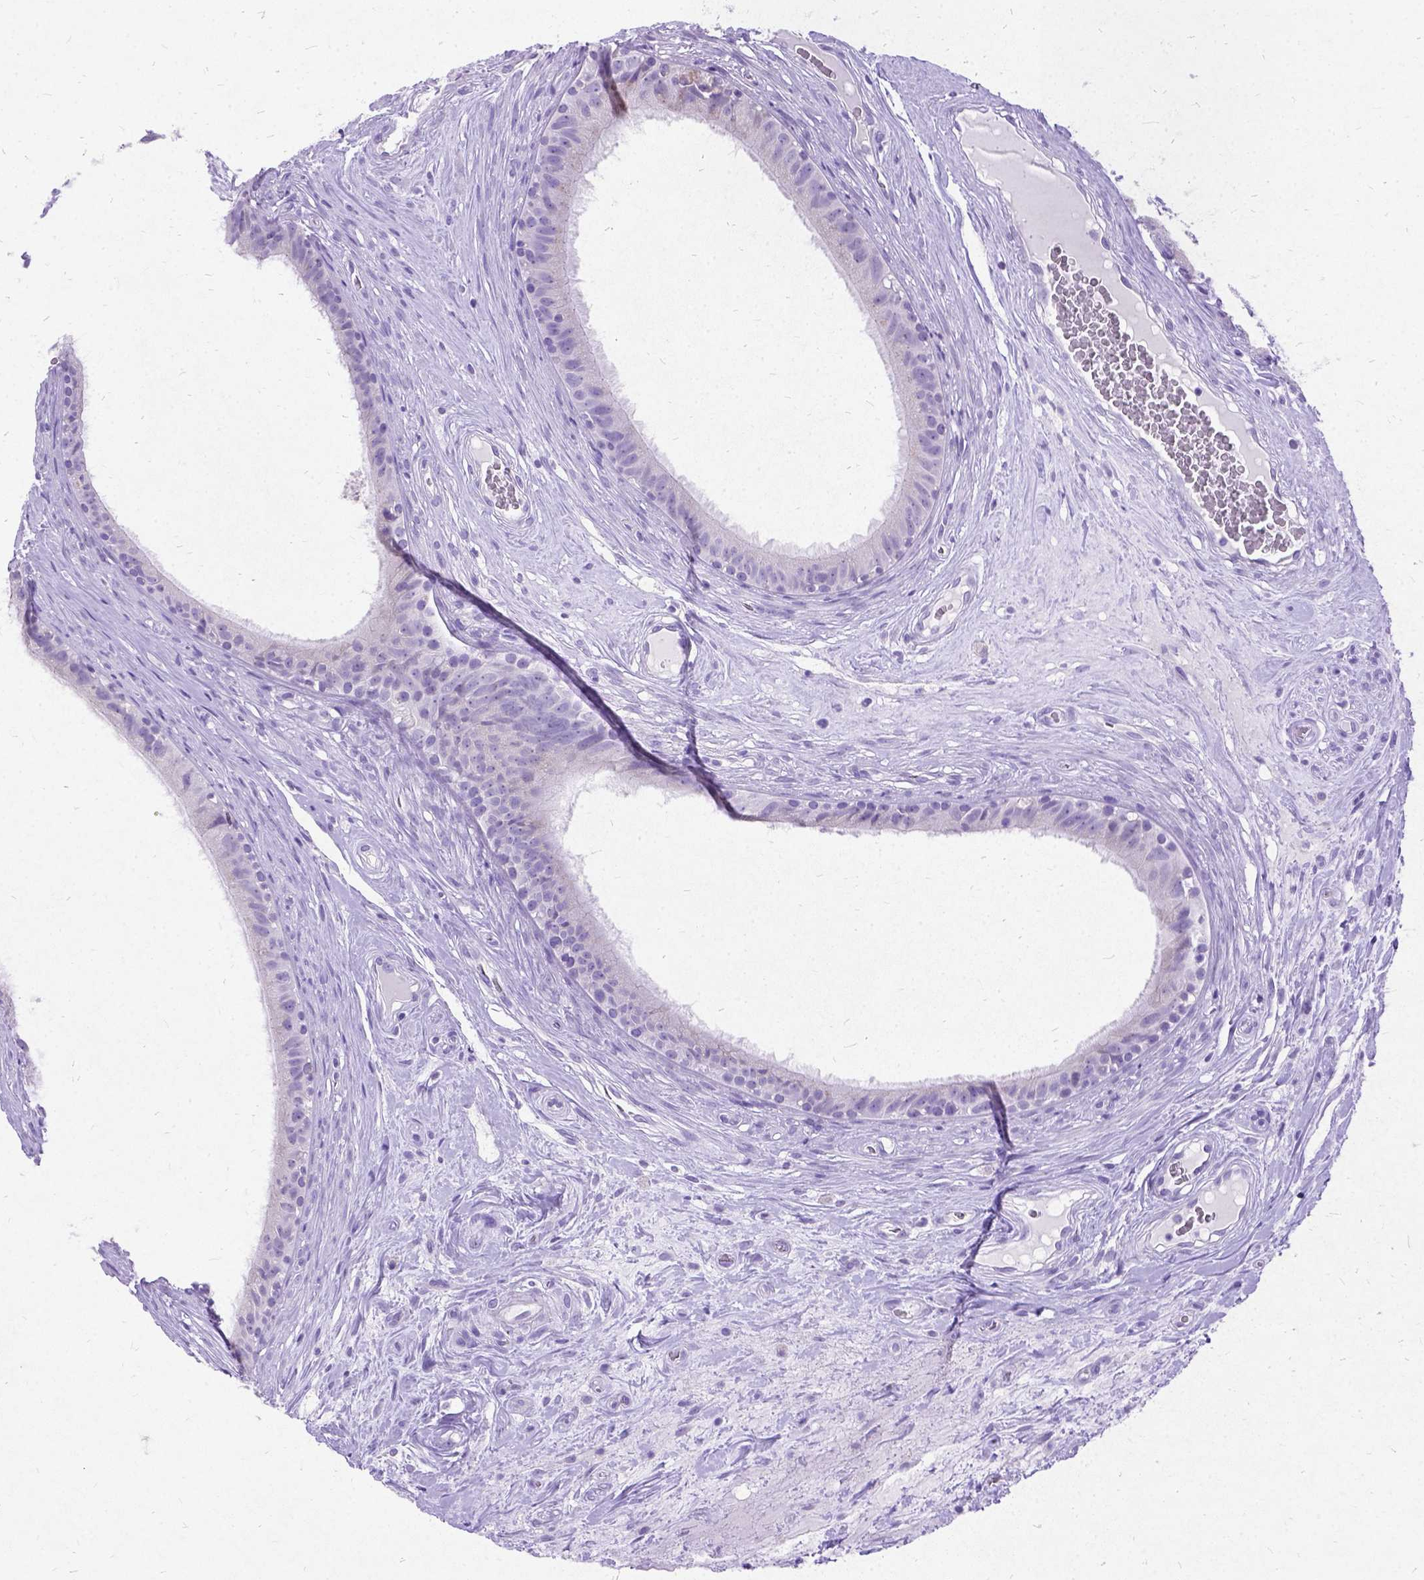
{"staining": {"intensity": "negative", "quantity": "none", "location": "none"}, "tissue": "epididymis", "cell_type": "Glandular cells", "image_type": "normal", "snomed": [{"axis": "morphology", "description": "Normal tissue, NOS"}, {"axis": "topography", "description": "Epididymis"}], "caption": "Immunohistochemistry photomicrograph of benign epididymis: human epididymis stained with DAB shows no significant protein positivity in glandular cells.", "gene": "NEUROD4", "patient": {"sex": "male", "age": 59}}